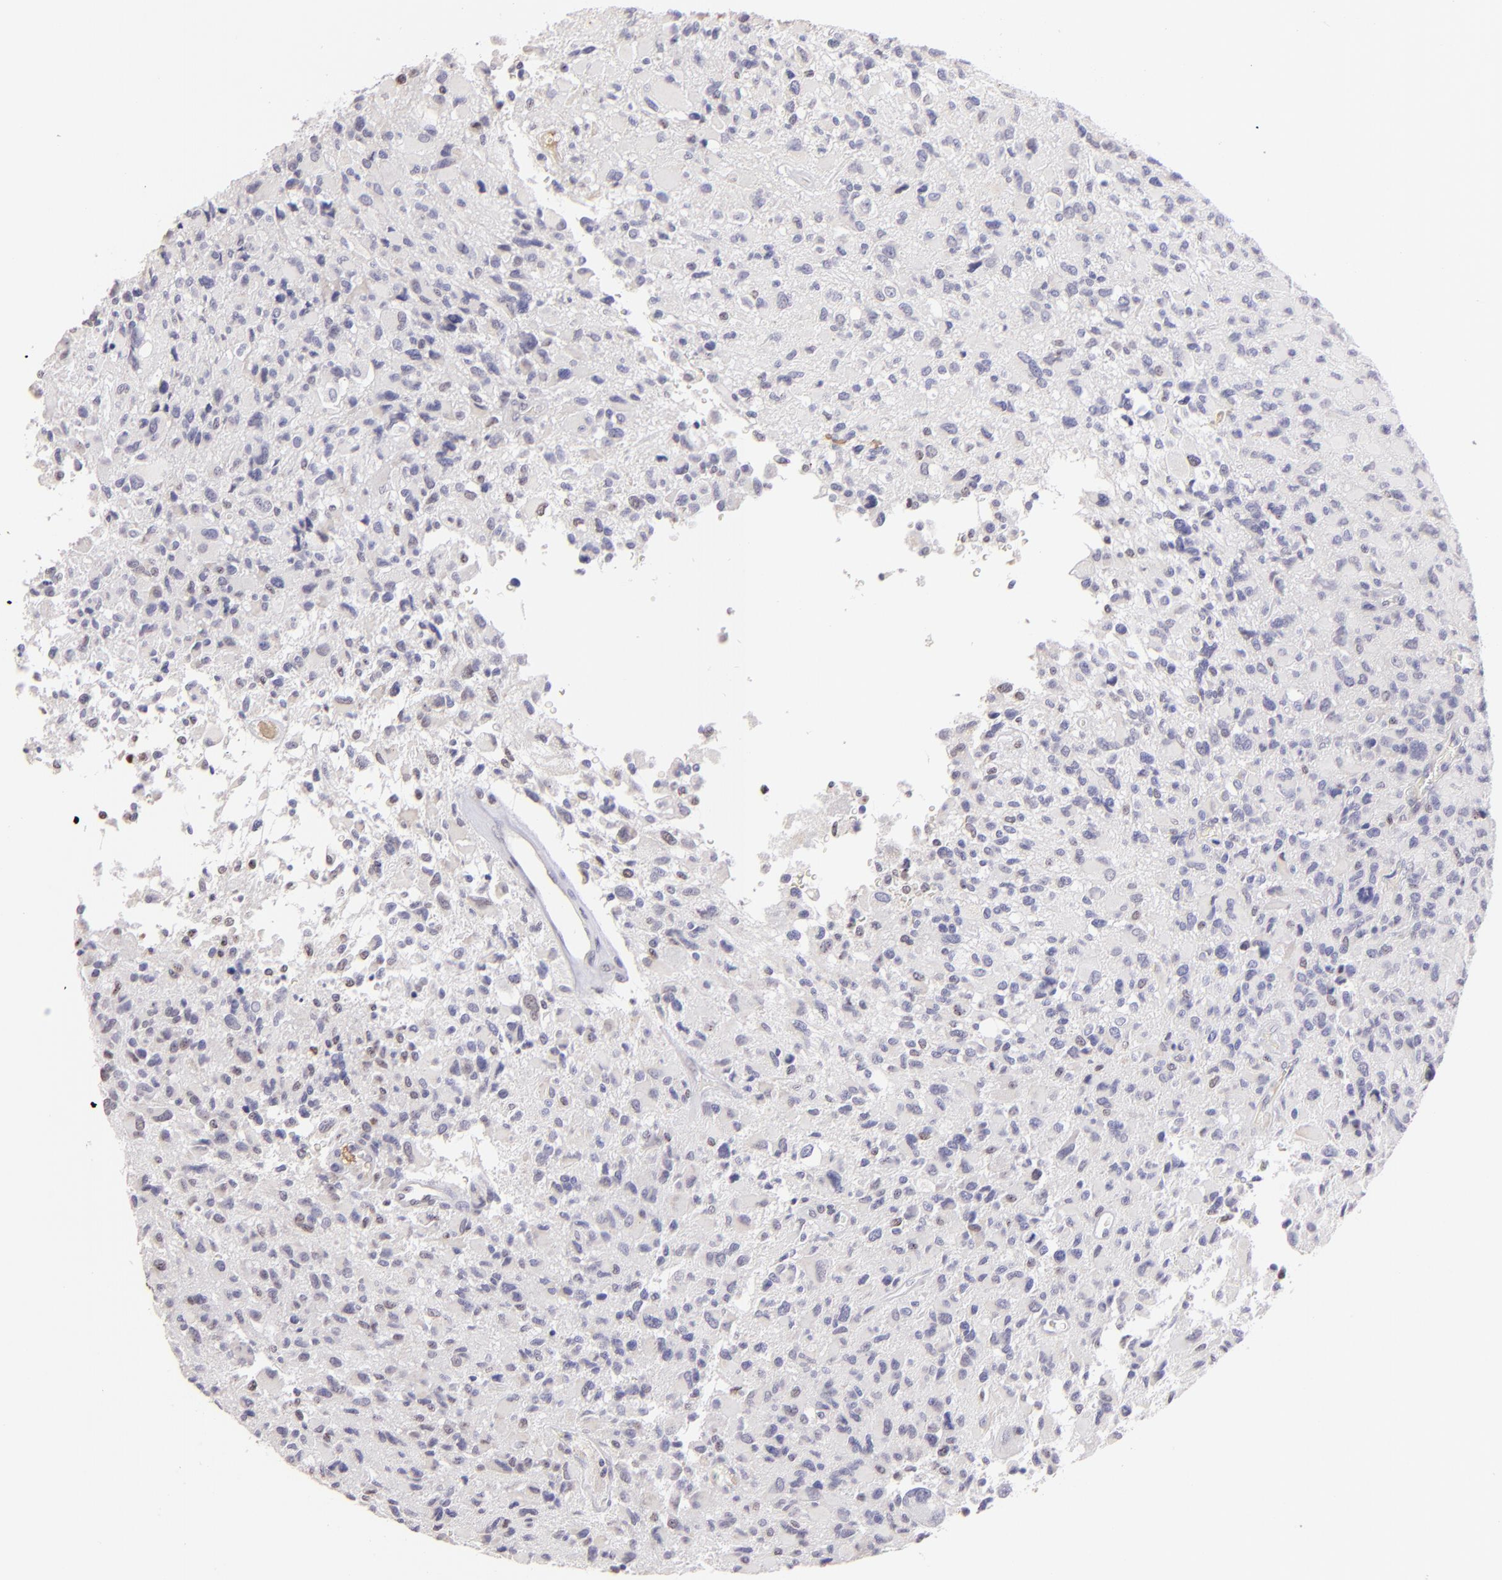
{"staining": {"intensity": "negative", "quantity": "none", "location": "none"}, "tissue": "glioma", "cell_type": "Tumor cells", "image_type": "cancer", "snomed": [{"axis": "morphology", "description": "Glioma, malignant, High grade"}, {"axis": "topography", "description": "Brain"}], "caption": "High-grade glioma (malignant) was stained to show a protein in brown. There is no significant expression in tumor cells.", "gene": "MAGEA1", "patient": {"sex": "male", "age": 69}}